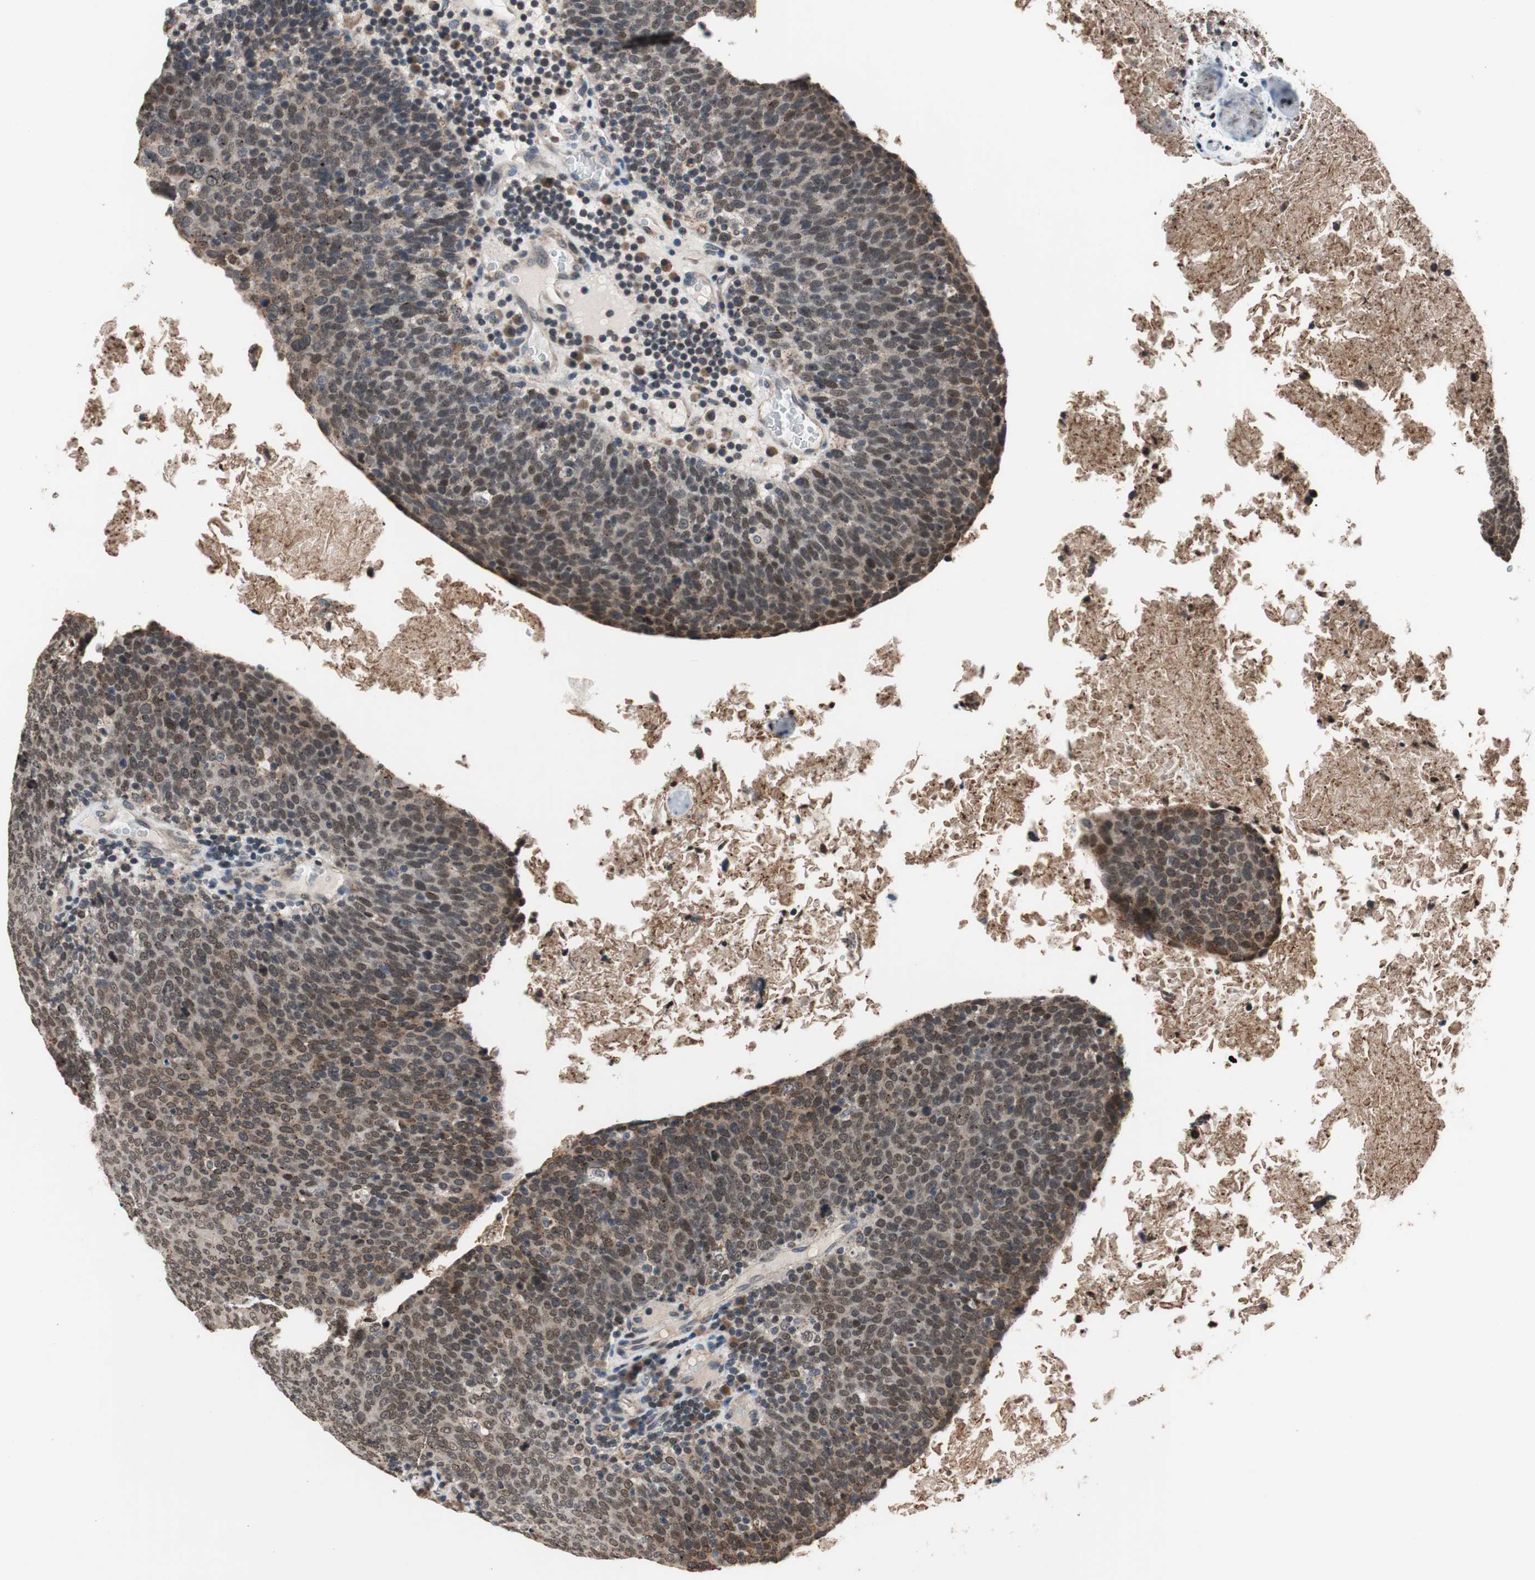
{"staining": {"intensity": "weak", "quantity": ">75%", "location": "nuclear"}, "tissue": "head and neck cancer", "cell_type": "Tumor cells", "image_type": "cancer", "snomed": [{"axis": "morphology", "description": "Squamous cell carcinoma, NOS"}, {"axis": "morphology", "description": "Squamous cell carcinoma, metastatic, NOS"}, {"axis": "topography", "description": "Lymph node"}, {"axis": "topography", "description": "Head-Neck"}], "caption": "Immunohistochemical staining of human head and neck cancer displays low levels of weak nuclear protein positivity in approximately >75% of tumor cells.", "gene": "RFC1", "patient": {"sex": "male", "age": 62}}